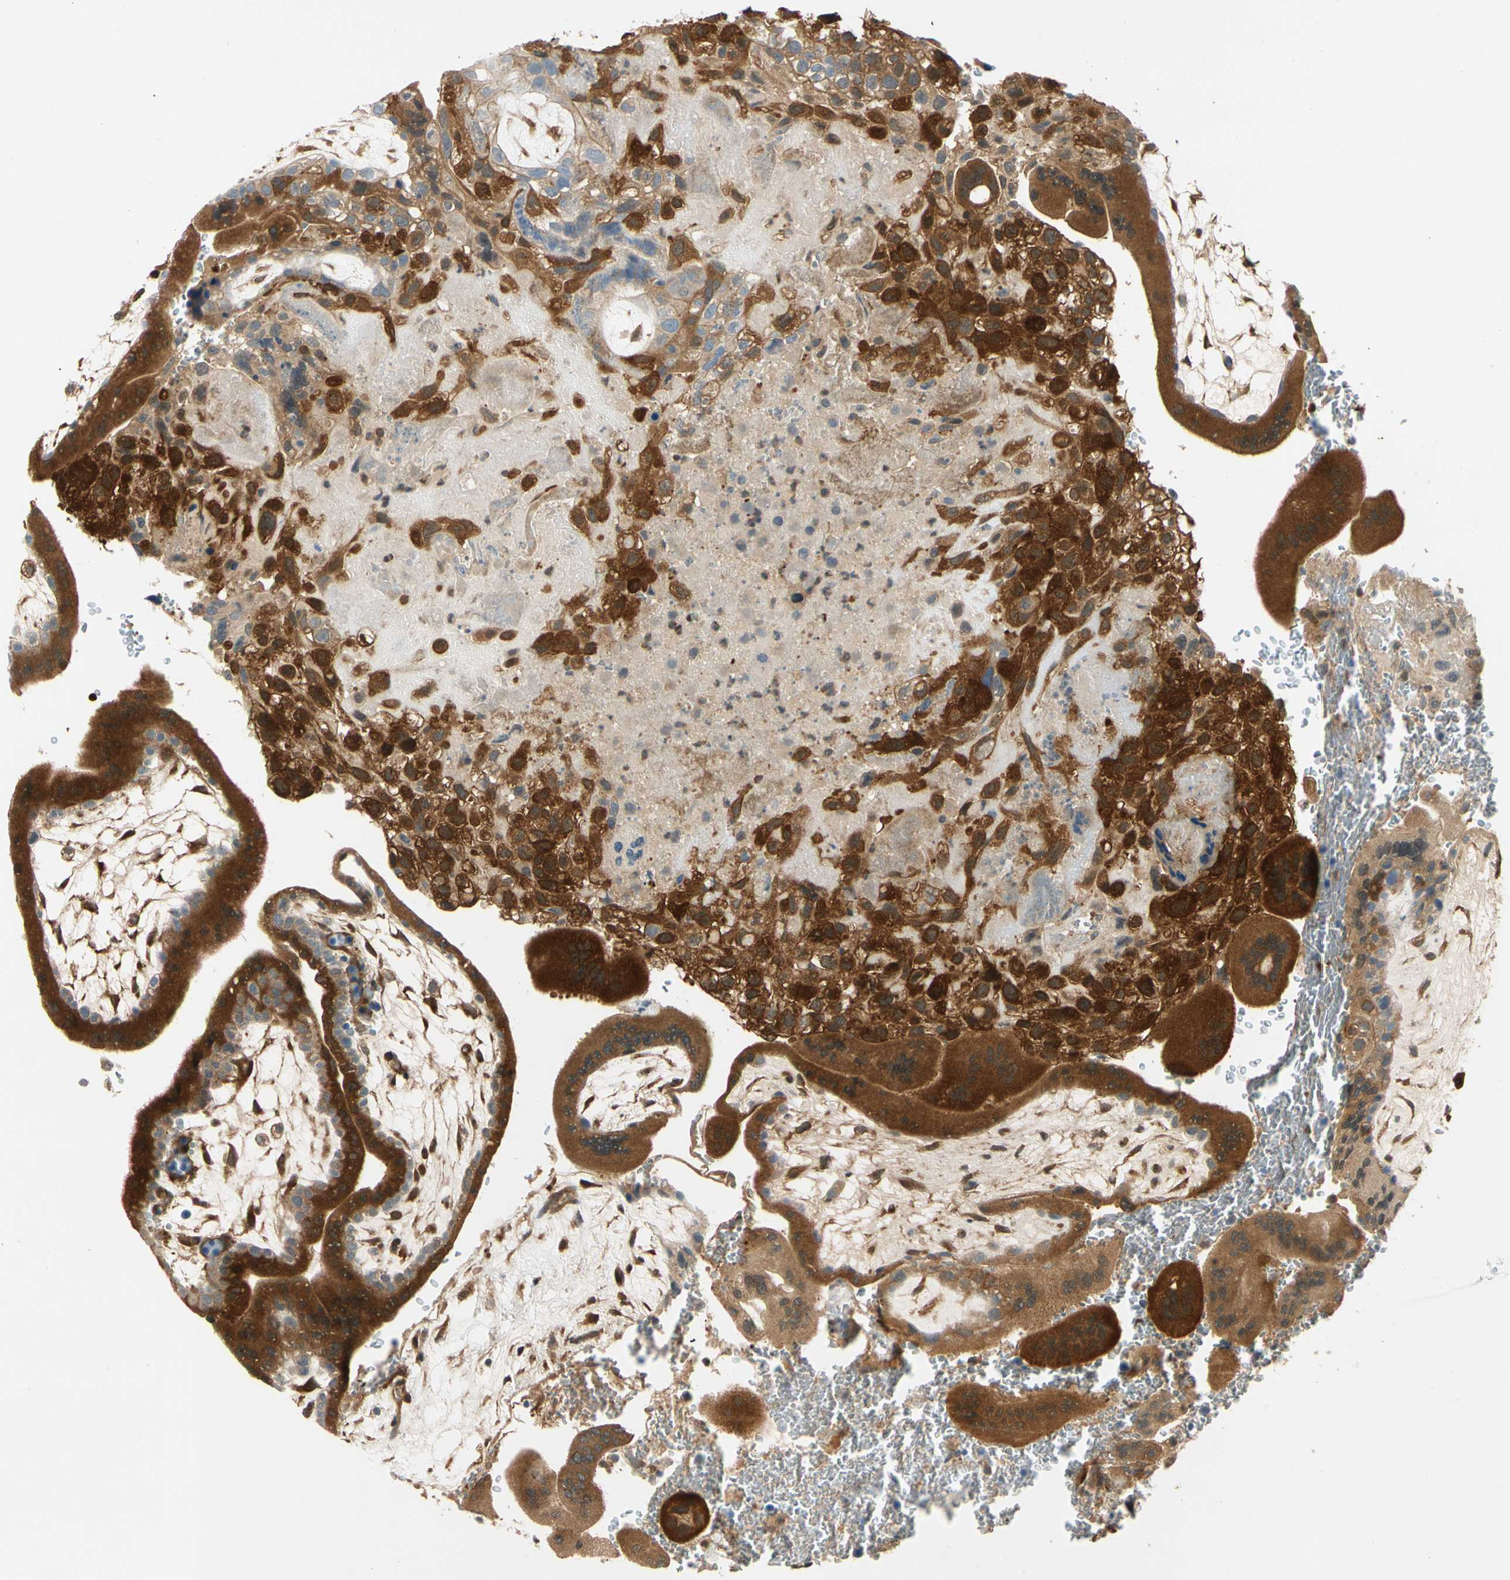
{"staining": {"intensity": "strong", "quantity": ">75%", "location": "cytoplasmic/membranous"}, "tissue": "placenta", "cell_type": "Decidual cells", "image_type": "normal", "snomed": [{"axis": "morphology", "description": "Normal tissue, NOS"}, {"axis": "topography", "description": "Placenta"}], "caption": "A brown stain highlights strong cytoplasmic/membranous positivity of a protein in decidual cells of unremarkable human placenta. The protein of interest is shown in brown color, while the nuclei are stained blue.", "gene": "WIPI1", "patient": {"sex": "female", "age": 35}}